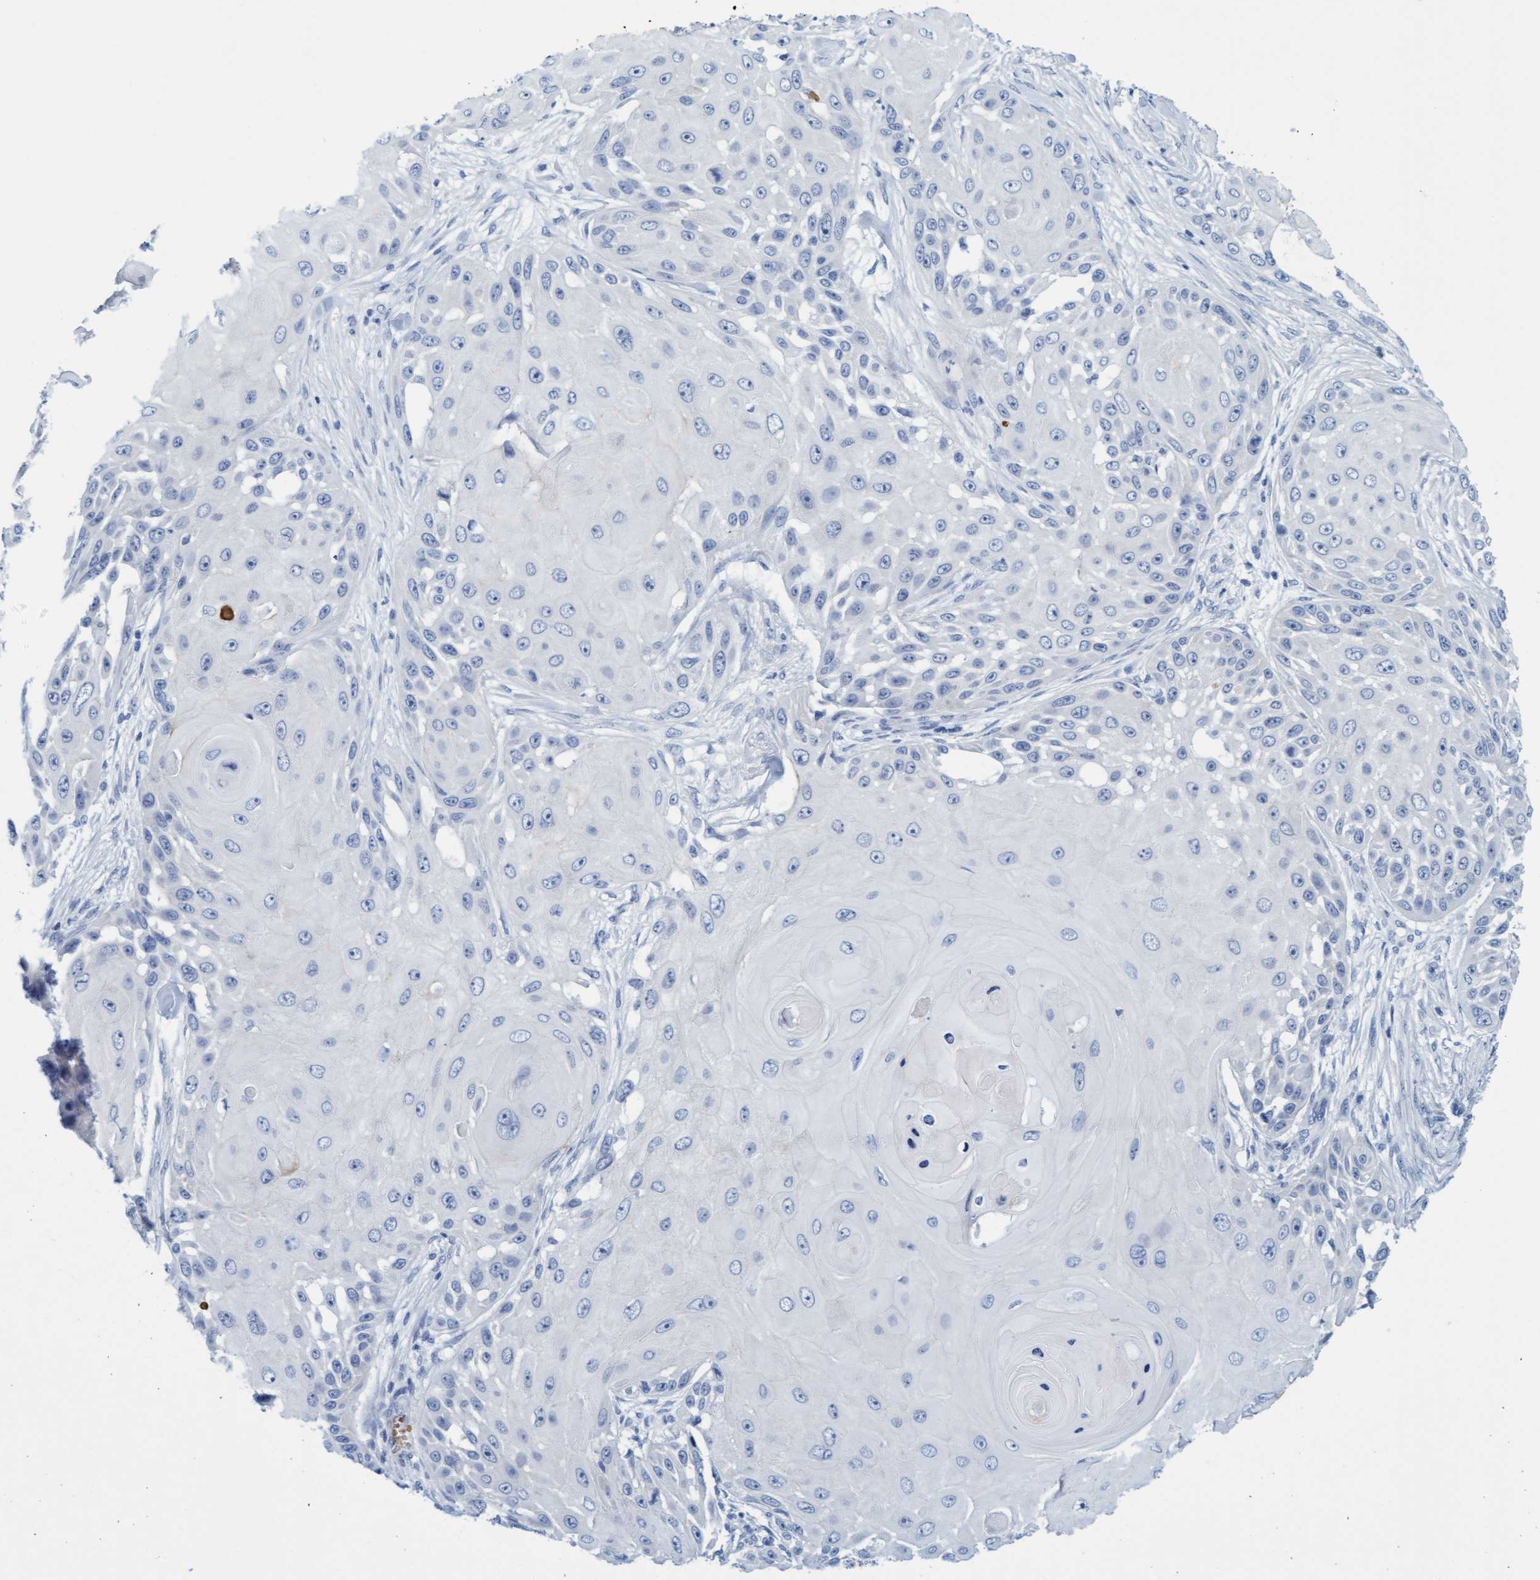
{"staining": {"intensity": "negative", "quantity": "none", "location": "none"}, "tissue": "skin cancer", "cell_type": "Tumor cells", "image_type": "cancer", "snomed": [{"axis": "morphology", "description": "Squamous cell carcinoma, NOS"}, {"axis": "topography", "description": "Skin"}], "caption": "Tumor cells show no significant protein positivity in skin cancer (squamous cell carcinoma).", "gene": "P2RX5", "patient": {"sex": "female", "age": 44}}